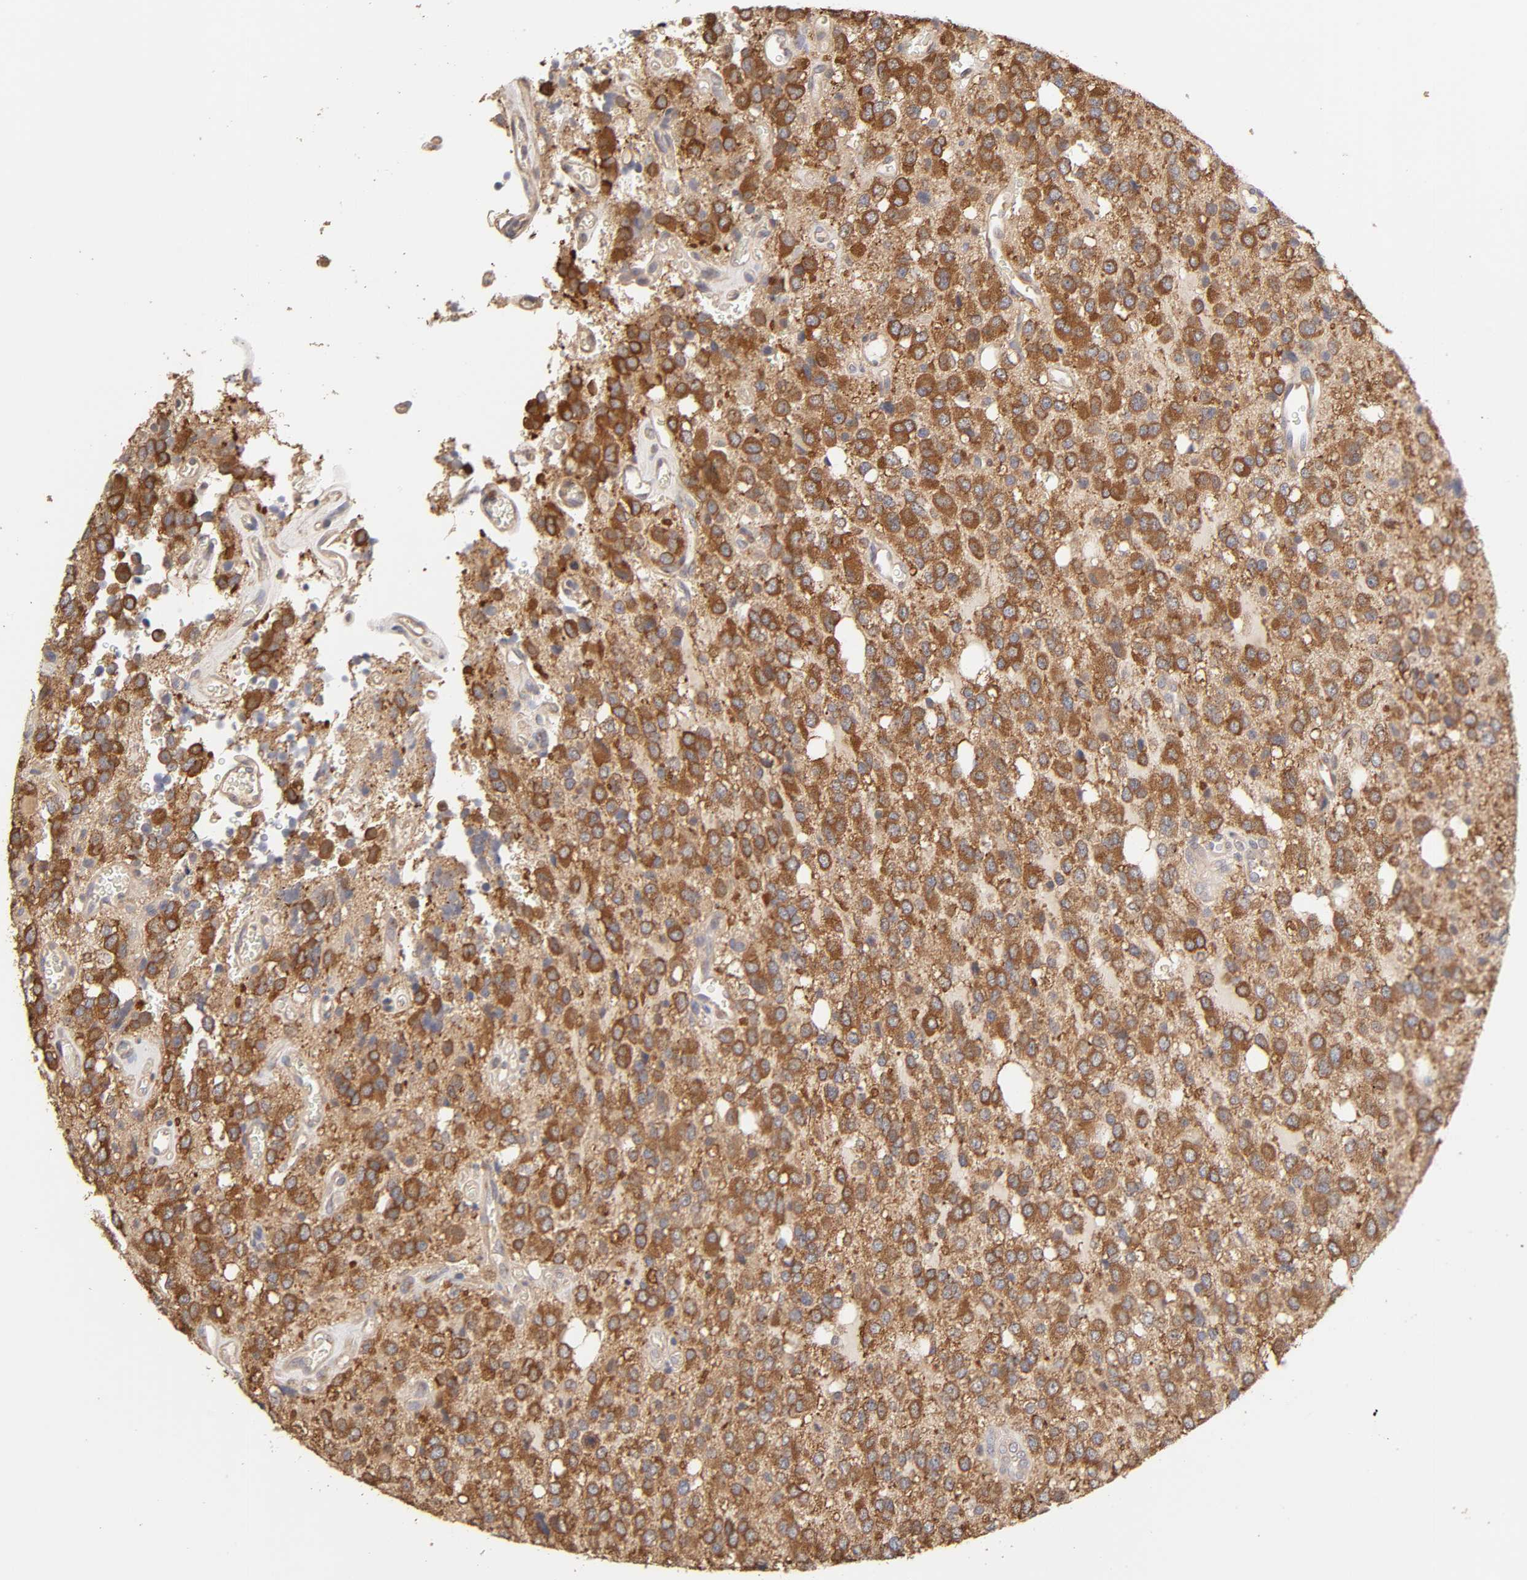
{"staining": {"intensity": "strong", "quantity": ">75%", "location": "cytoplasmic/membranous"}, "tissue": "glioma", "cell_type": "Tumor cells", "image_type": "cancer", "snomed": [{"axis": "morphology", "description": "Glioma, malignant, High grade"}, {"axis": "topography", "description": "Brain"}], "caption": "This image exhibits IHC staining of glioma, with high strong cytoplasmic/membranous positivity in about >75% of tumor cells.", "gene": "AP1G2", "patient": {"sex": "male", "age": 47}}